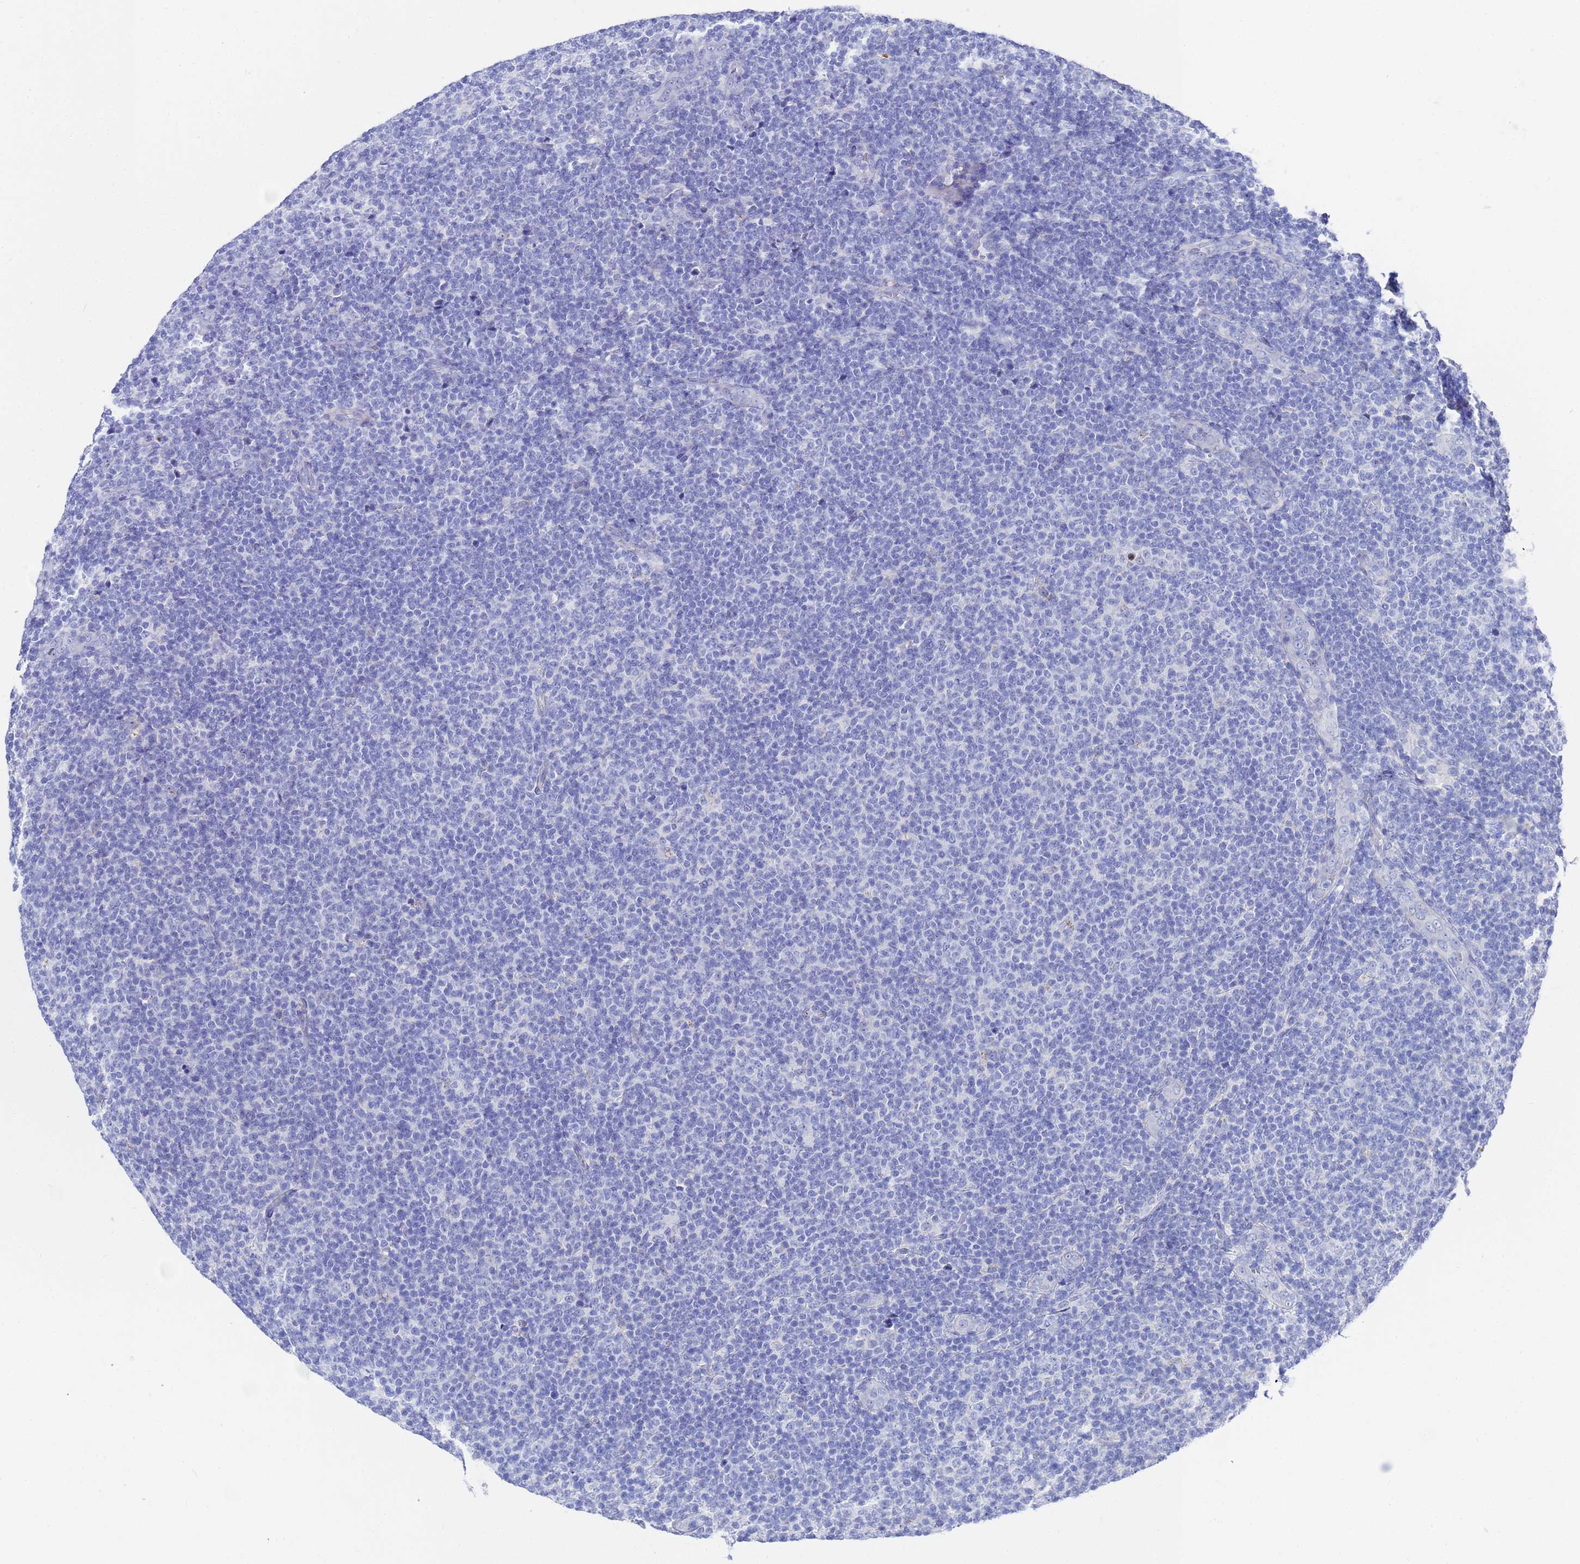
{"staining": {"intensity": "negative", "quantity": "none", "location": "none"}, "tissue": "lymphoma", "cell_type": "Tumor cells", "image_type": "cancer", "snomed": [{"axis": "morphology", "description": "Malignant lymphoma, non-Hodgkin's type, Low grade"}, {"axis": "topography", "description": "Lymph node"}], "caption": "Immunohistochemical staining of human malignant lymphoma, non-Hodgkin's type (low-grade) displays no significant staining in tumor cells.", "gene": "ZNF26", "patient": {"sex": "male", "age": 66}}